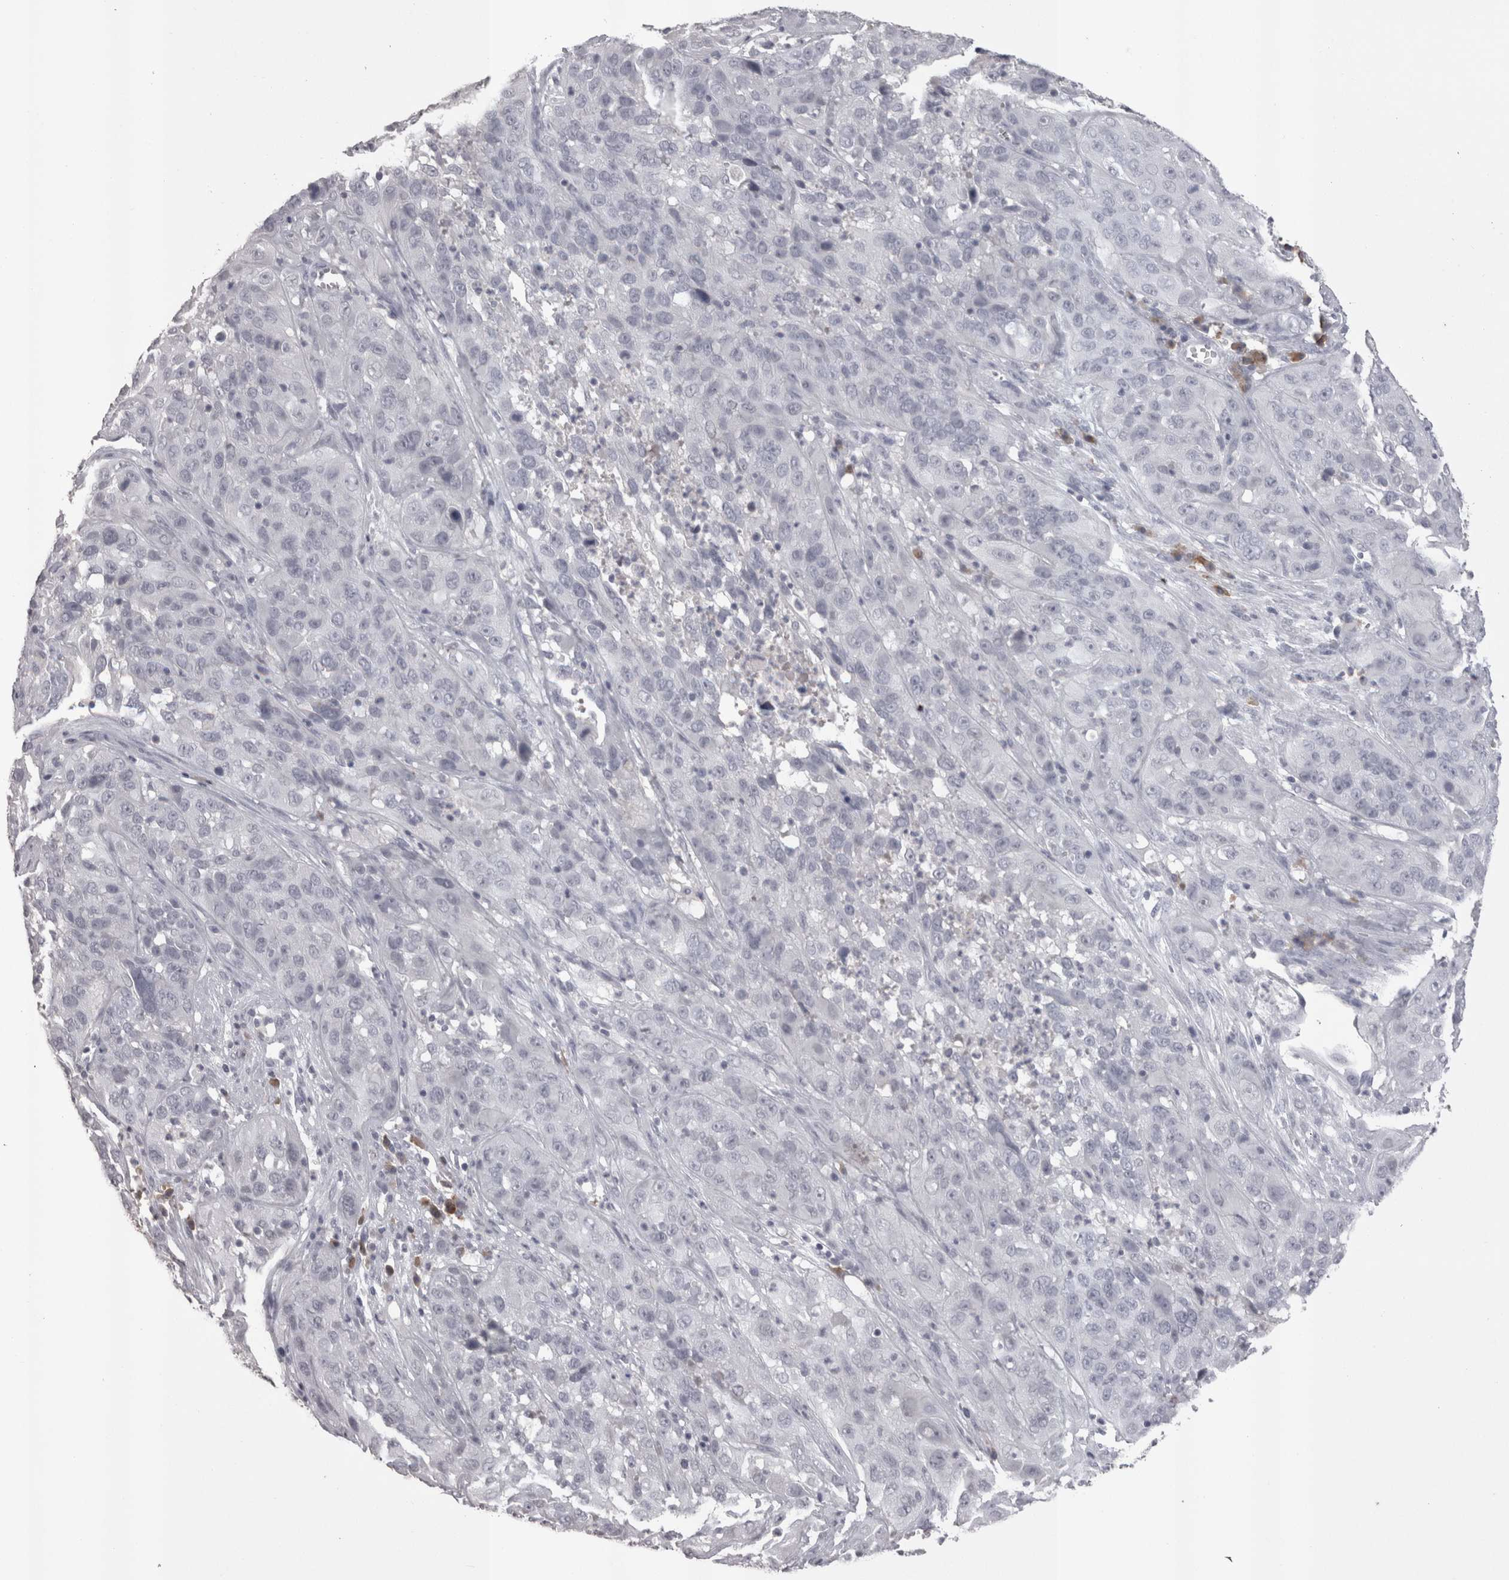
{"staining": {"intensity": "negative", "quantity": "none", "location": "none"}, "tissue": "cervical cancer", "cell_type": "Tumor cells", "image_type": "cancer", "snomed": [{"axis": "morphology", "description": "Squamous cell carcinoma, NOS"}, {"axis": "topography", "description": "Cervix"}], "caption": "This micrograph is of cervical squamous cell carcinoma stained with immunohistochemistry to label a protein in brown with the nuclei are counter-stained blue. There is no expression in tumor cells.", "gene": "LAX1", "patient": {"sex": "female", "age": 32}}